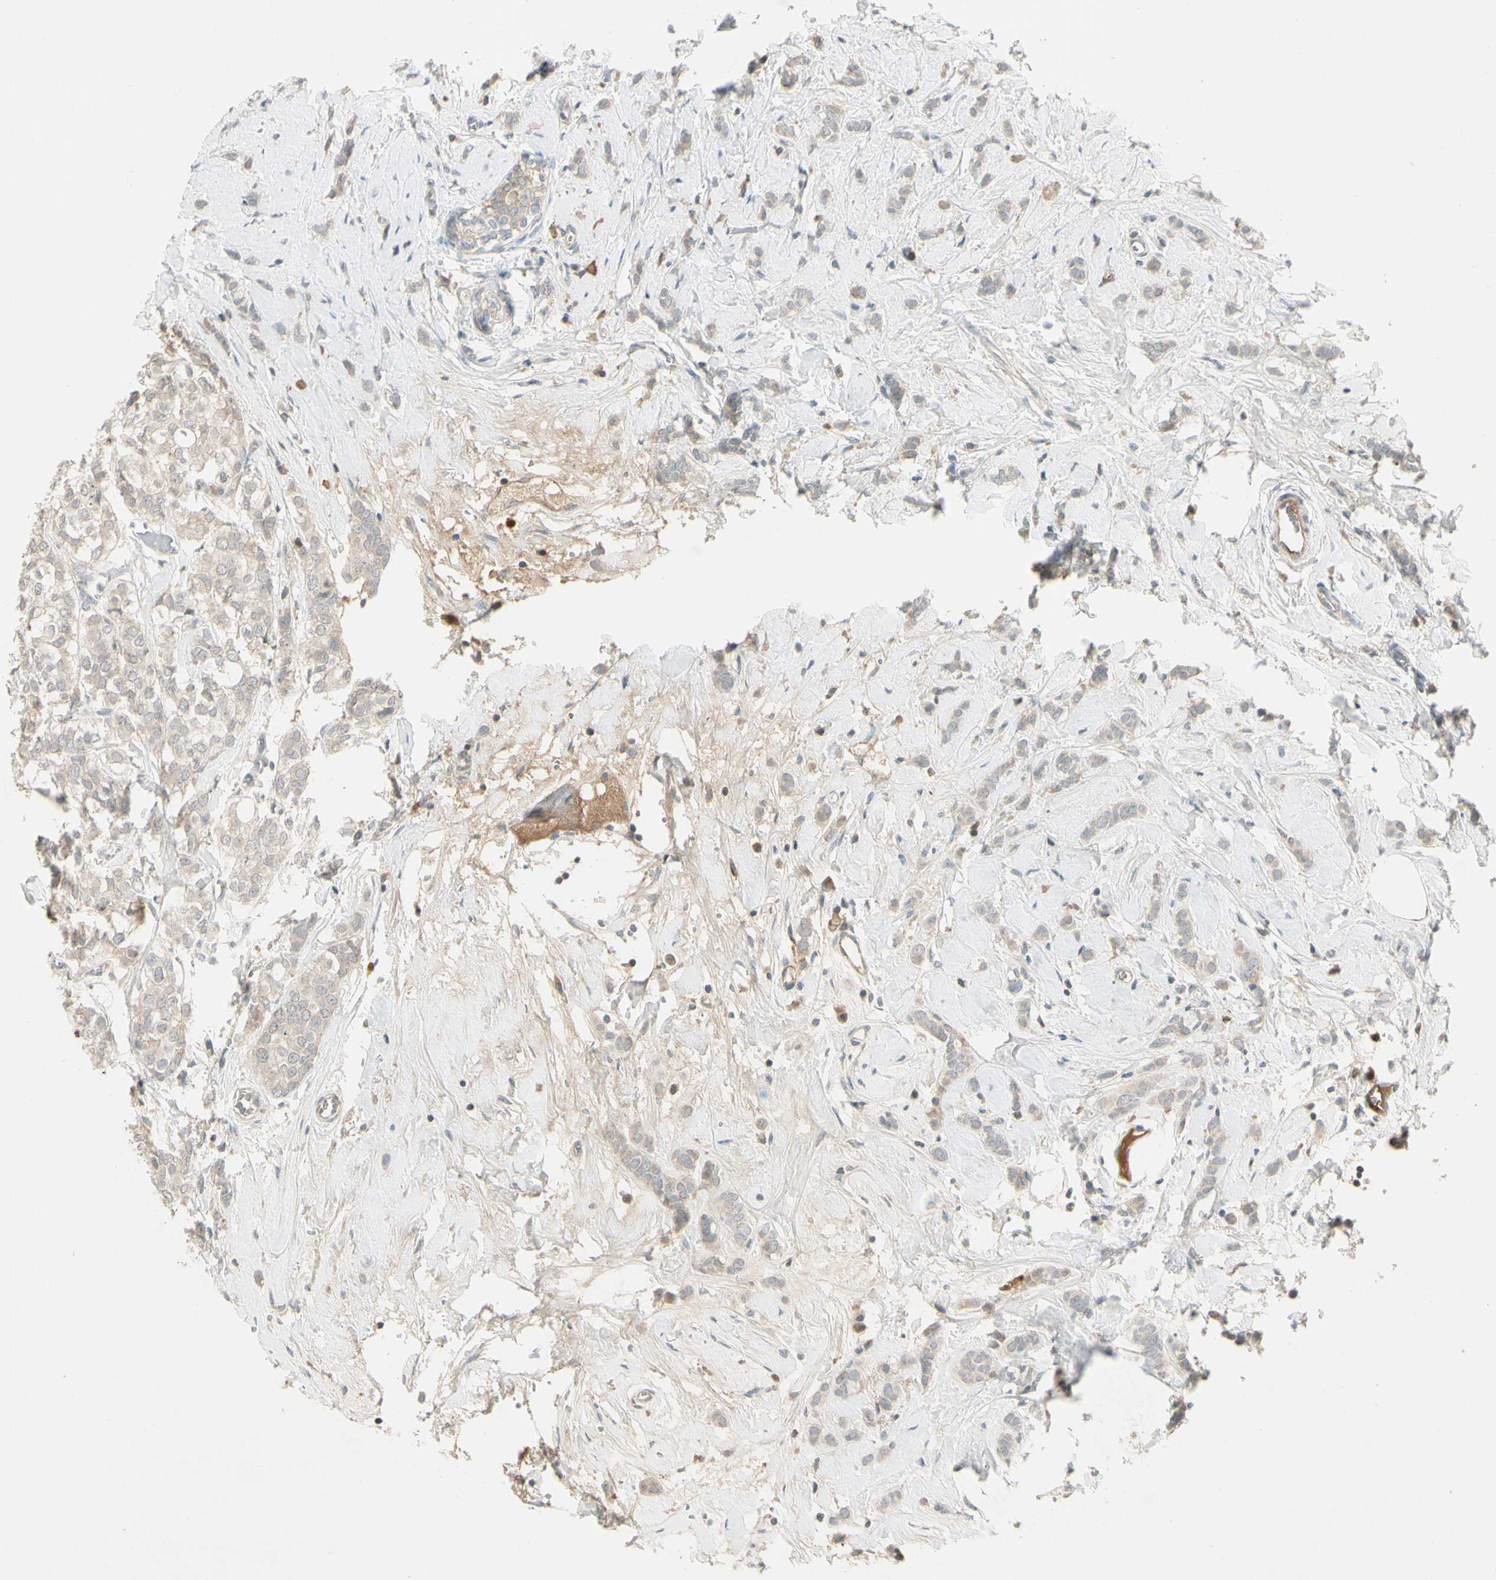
{"staining": {"intensity": "weak", "quantity": "25%-75%", "location": "cytoplasmic/membranous"}, "tissue": "breast cancer", "cell_type": "Tumor cells", "image_type": "cancer", "snomed": [{"axis": "morphology", "description": "Lobular carcinoma"}, {"axis": "topography", "description": "Breast"}], "caption": "Breast cancer tissue exhibits weak cytoplasmic/membranous positivity in about 25%-75% of tumor cells, visualized by immunohistochemistry. (Brightfield microscopy of DAB IHC at high magnification).", "gene": "ICAM5", "patient": {"sex": "female", "age": 60}}